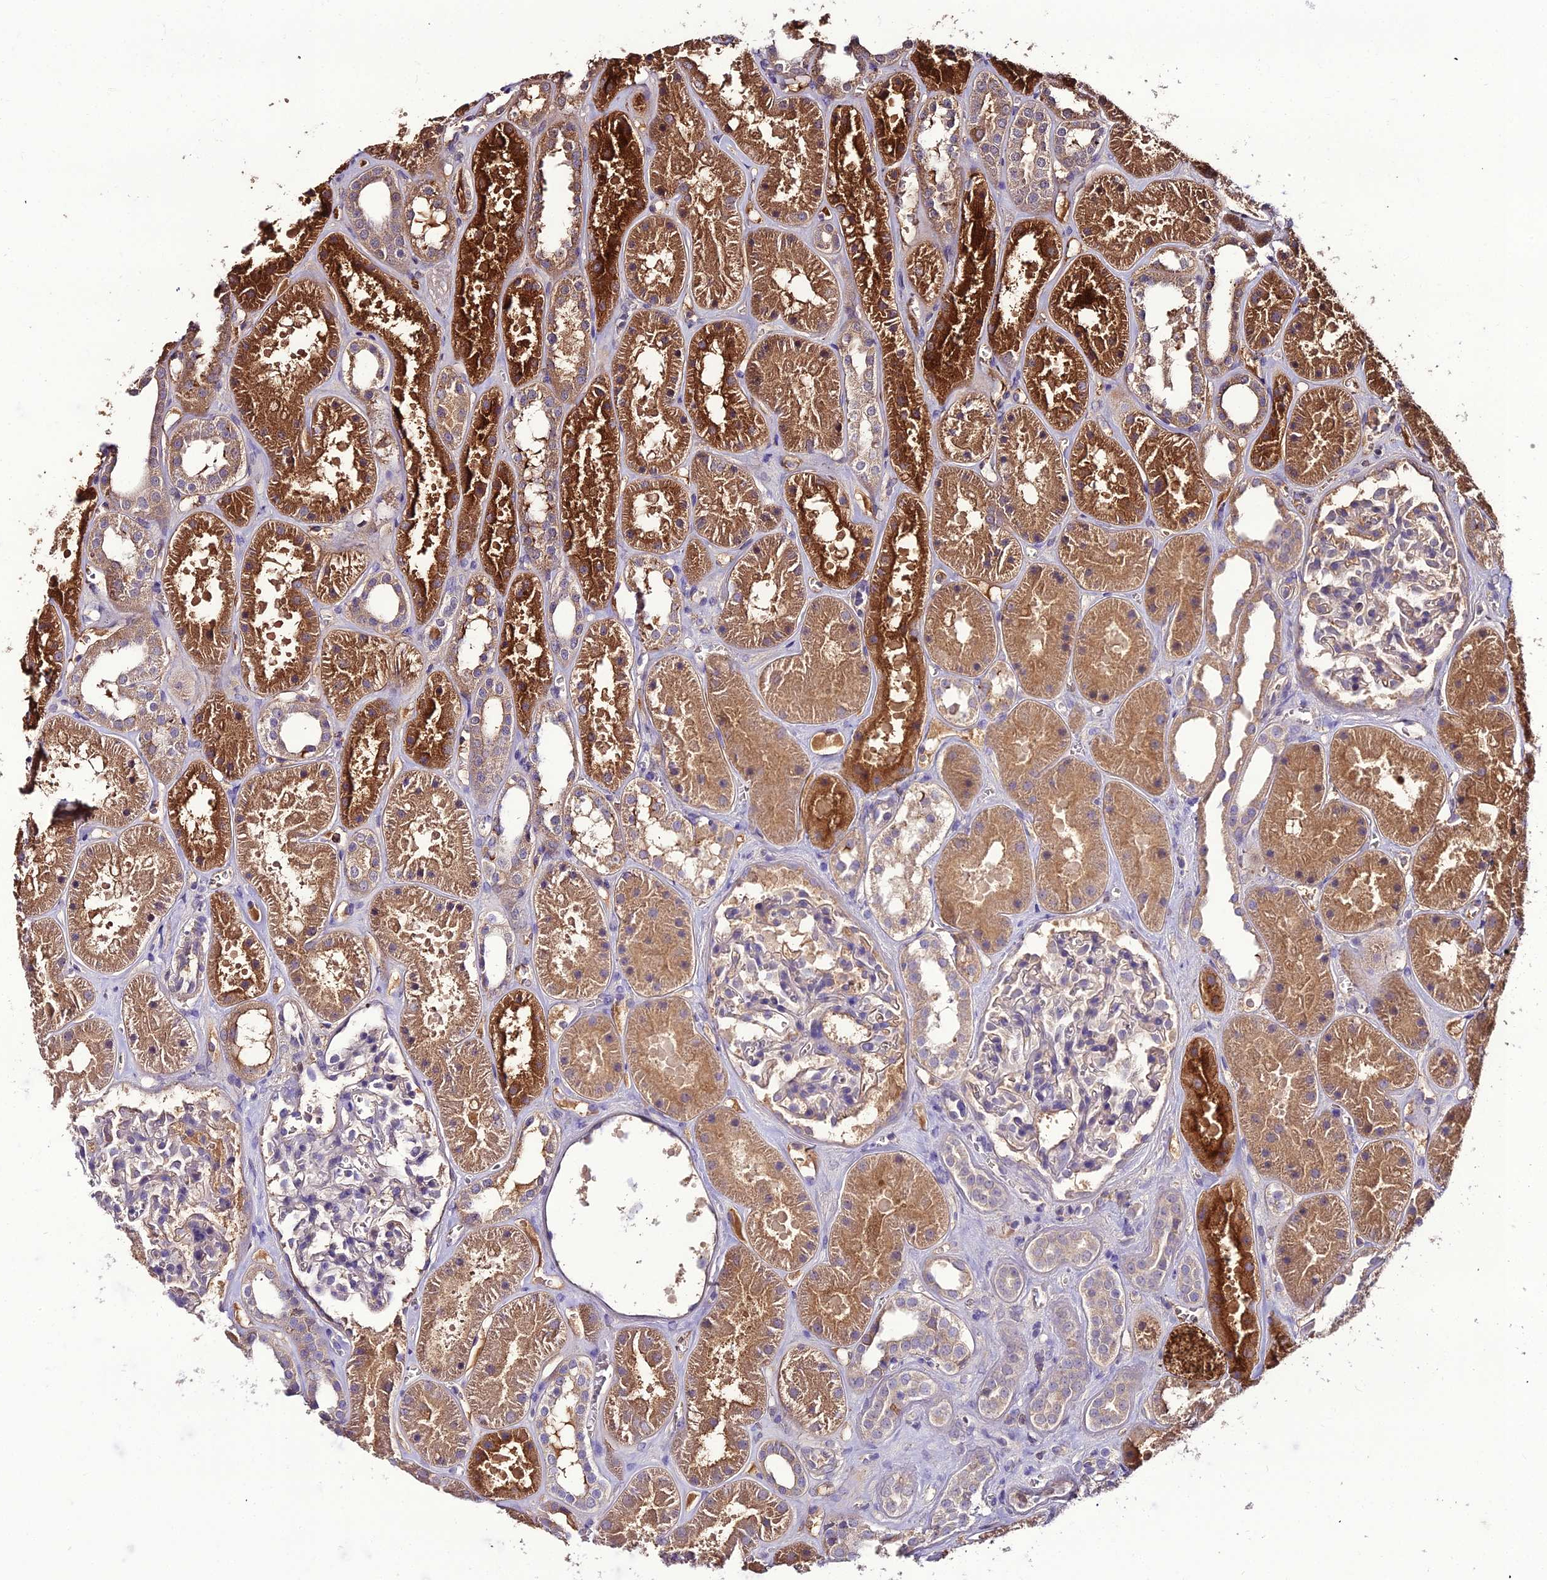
{"staining": {"intensity": "negative", "quantity": "none", "location": "none"}, "tissue": "kidney", "cell_type": "Cells in glomeruli", "image_type": "normal", "snomed": [{"axis": "morphology", "description": "Normal tissue, NOS"}, {"axis": "topography", "description": "Kidney"}], "caption": "Cells in glomeruli show no significant staining in benign kidney. (Immunohistochemistry (ihc), brightfield microscopy, high magnification).", "gene": "KCTD16", "patient": {"sex": "female", "age": 41}}